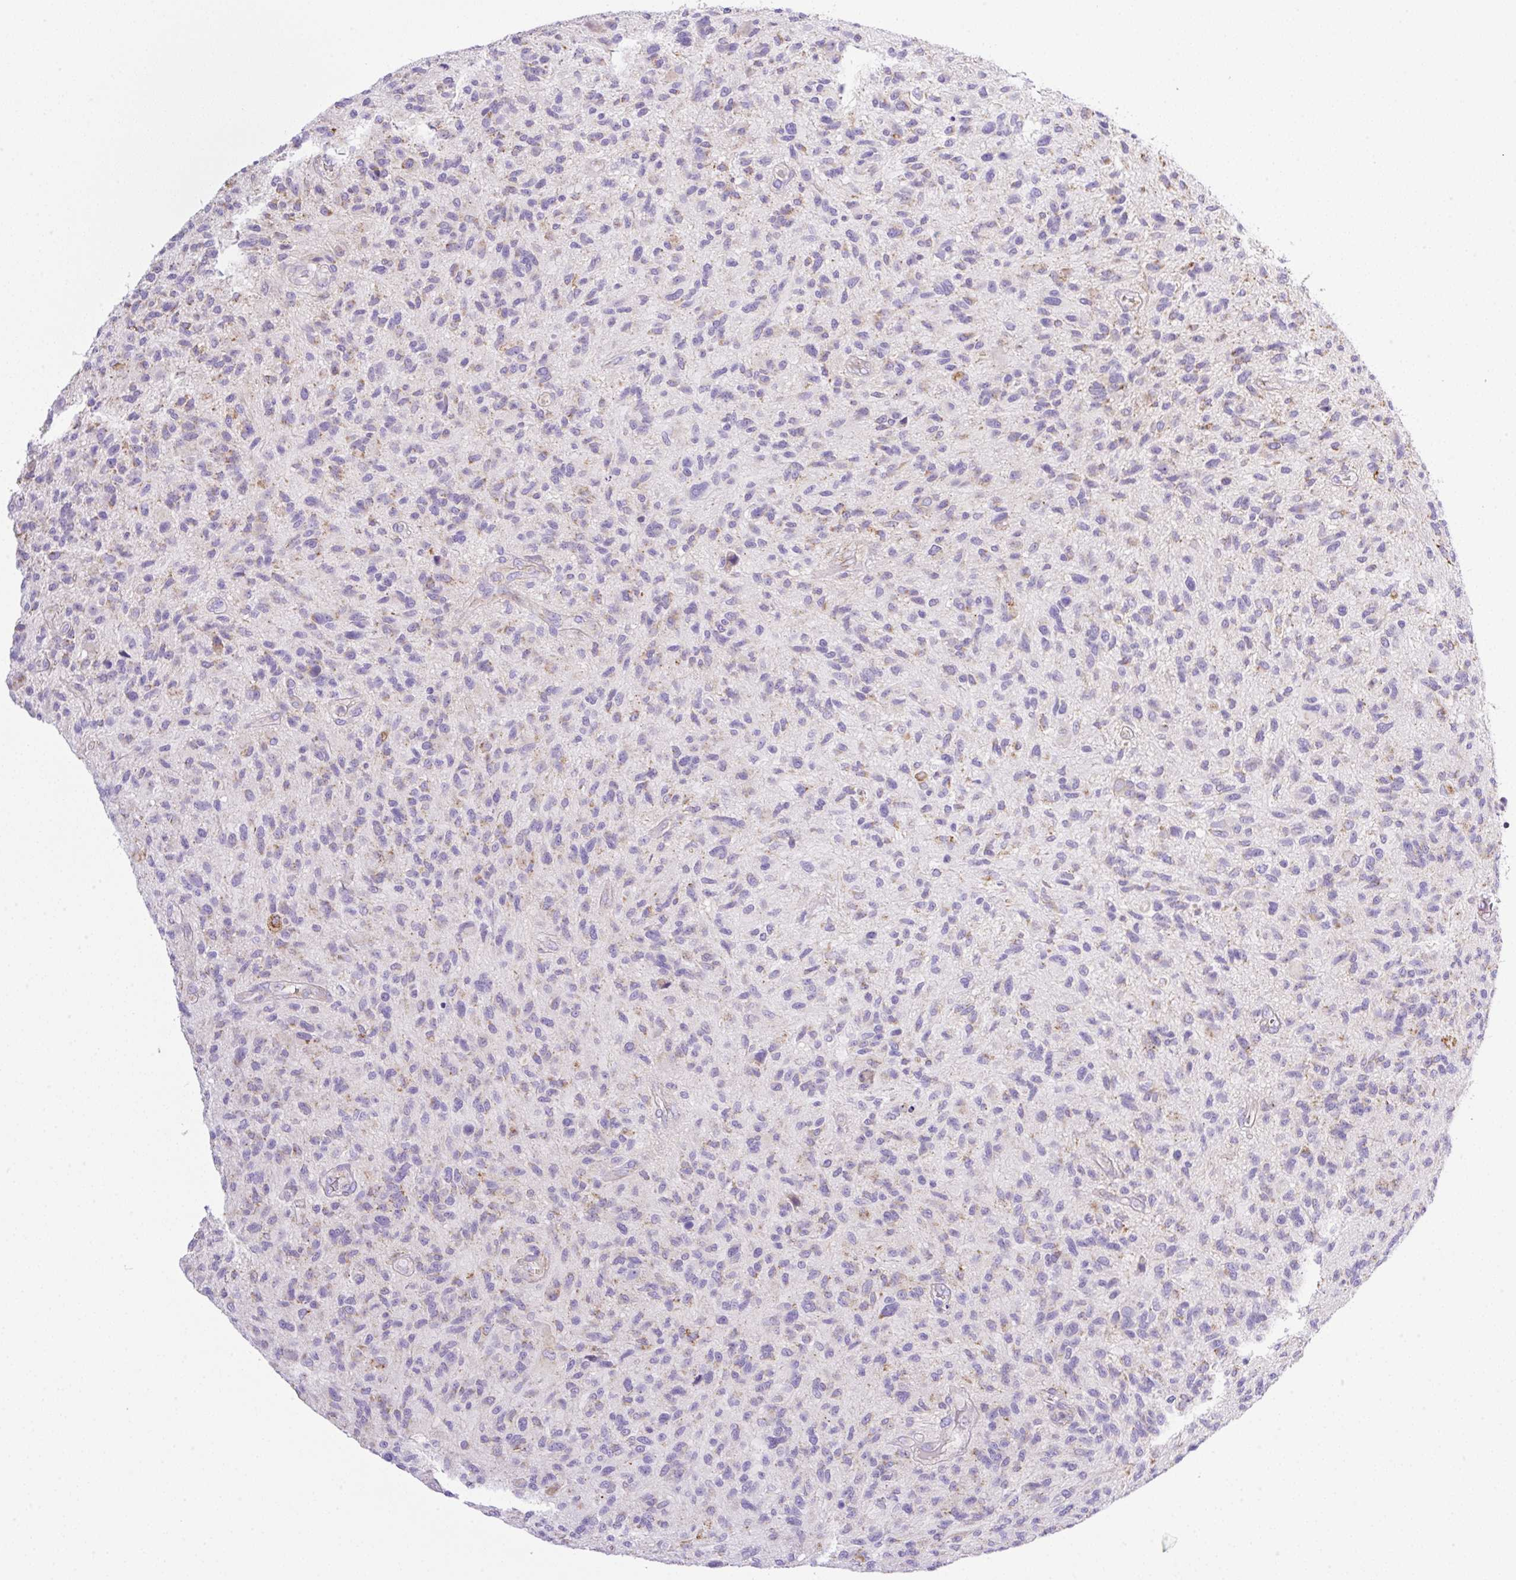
{"staining": {"intensity": "weak", "quantity": "<25%", "location": "cytoplasmic/membranous"}, "tissue": "glioma", "cell_type": "Tumor cells", "image_type": "cancer", "snomed": [{"axis": "morphology", "description": "Glioma, malignant, High grade"}, {"axis": "topography", "description": "Brain"}], "caption": "This micrograph is of glioma stained with IHC to label a protein in brown with the nuclei are counter-stained blue. There is no expression in tumor cells. (Stains: DAB immunohistochemistry (IHC) with hematoxylin counter stain, Microscopy: brightfield microscopy at high magnification).", "gene": "NF1", "patient": {"sex": "male", "age": 47}}